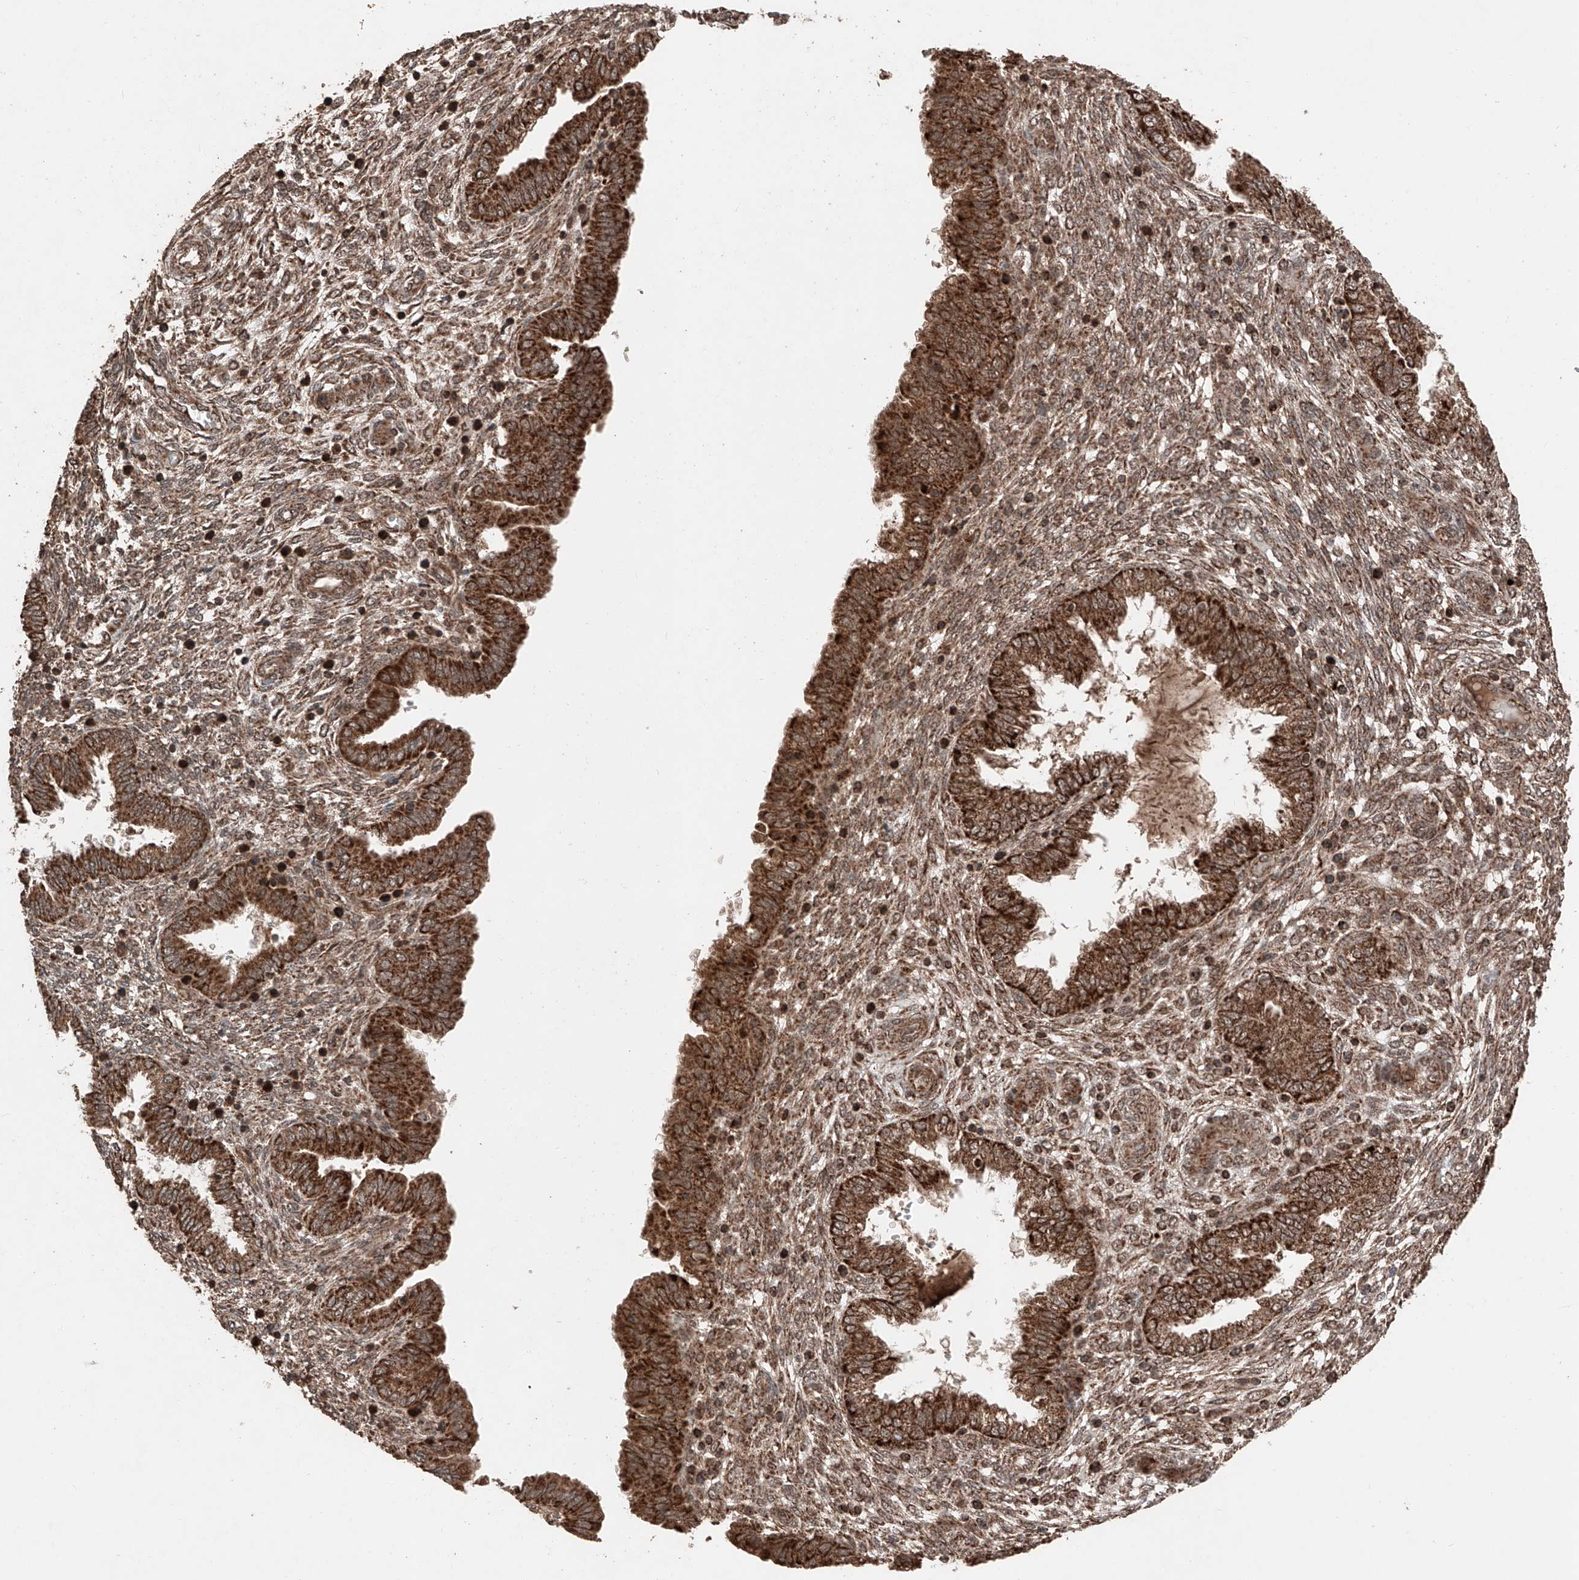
{"staining": {"intensity": "moderate", "quantity": "25%-75%", "location": "cytoplasmic/membranous"}, "tissue": "endometrium", "cell_type": "Cells in endometrial stroma", "image_type": "normal", "snomed": [{"axis": "morphology", "description": "Normal tissue, NOS"}, {"axis": "topography", "description": "Endometrium"}], "caption": "The image displays immunohistochemical staining of unremarkable endometrium. There is moderate cytoplasmic/membranous expression is seen in approximately 25%-75% of cells in endometrial stroma.", "gene": "ZSCAN29", "patient": {"sex": "female", "age": 33}}